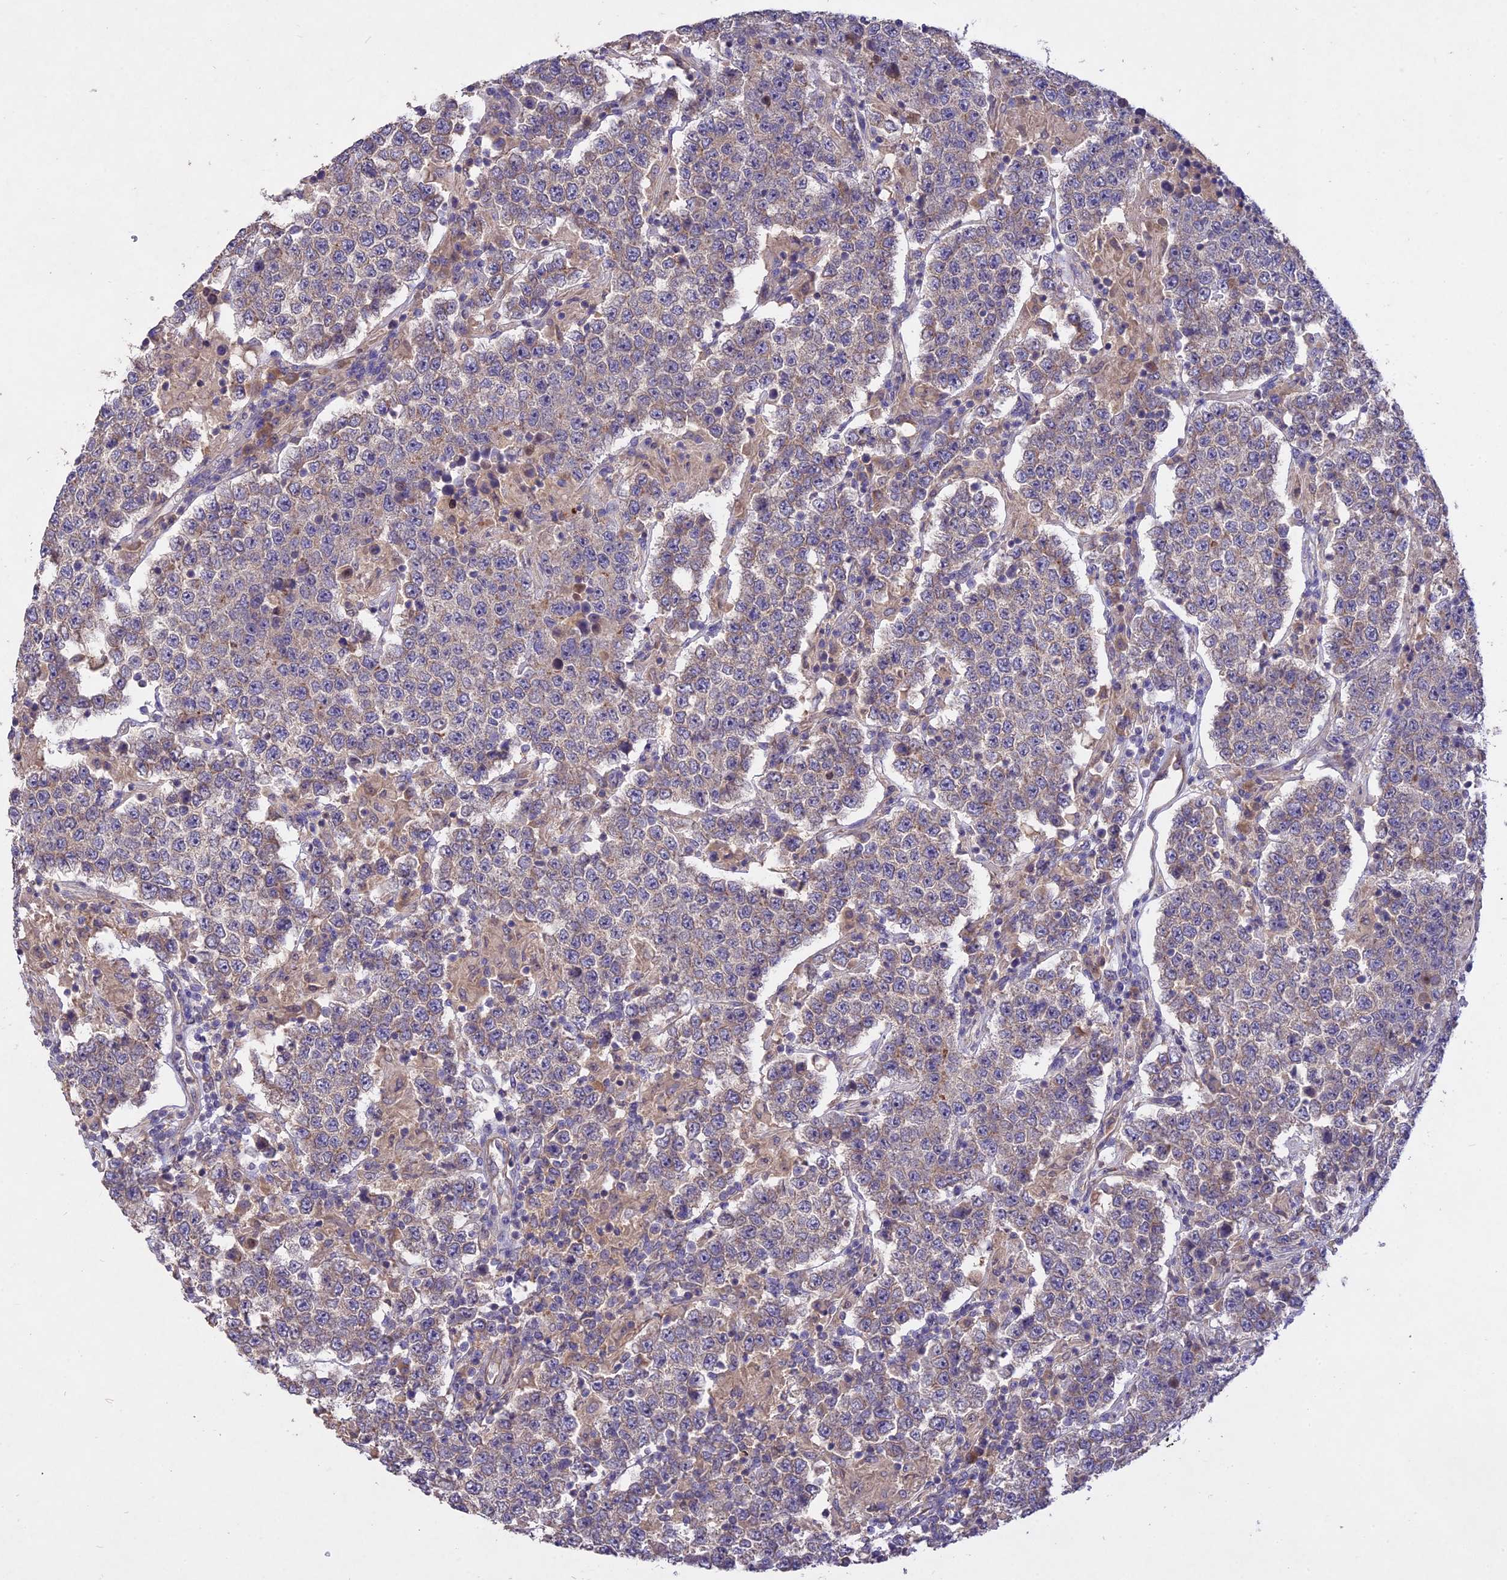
{"staining": {"intensity": "weak", "quantity": "<25%", "location": "cytoplasmic/membranous"}, "tissue": "testis cancer", "cell_type": "Tumor cells", "image_type": "cancer", "snomed": [{"axis": "morphology", "description": "Normal tissue, NOS"}, {"axis": "morphology", "description": "Urothelial carcinoma, High grade"}, {"axis": "morphology", "description": "Seminoma, NOS"}, {"axis": "morphology", "description": "Carcinoma, Embryonal, NOS"}, {"axis": "topography", "description": "Urinary bladder"}, {"axis": "topography", "description": "Testis"}], "caption": "Human testis cancer stained for a protein using immunohistochemistry (IHC) displays no staining in tumor cells.", "gene": "SLC26A4", "patient": {"sex": "male", "age": 41}}